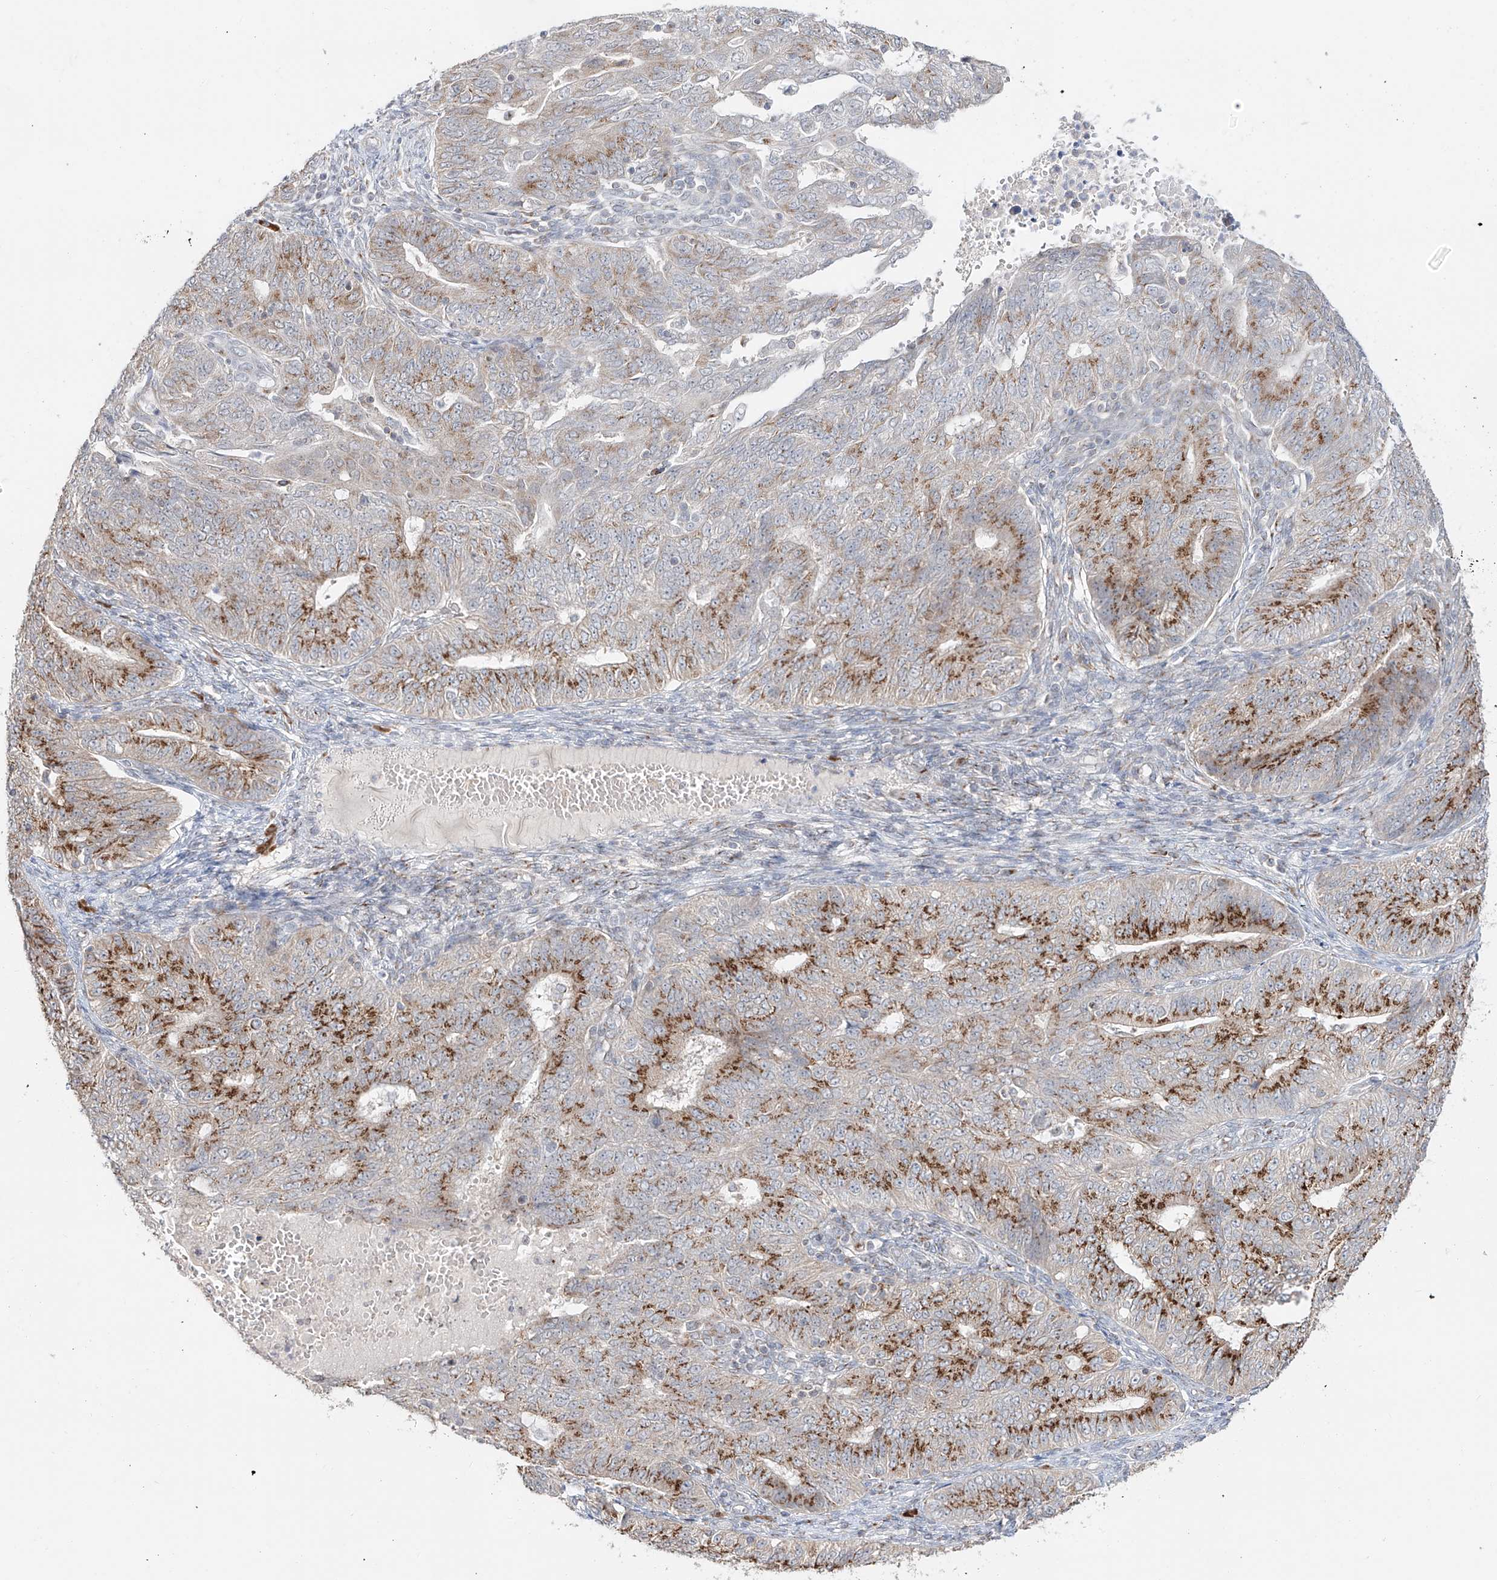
{"staining": {"intensity": "moderate", "quantity": ">75%", "location": "cytoplasmic/membranous"}, "tissue": "endometrial cancer", "cell_type": "Tumor cells", "image_type": "cancer", "snomed": [{"axis": "morphology", "description": "Adenocarcinoma, NOS"}, {"axis": "topography", "description": "Endometrium"}], "caption": "A photomicrograph of endometrial adenocarcinoma stained for a protein exhibits moderate cytoplasmic/membranous brown staining in tumor cells.", "gene": "BSDC1", "patient": {"sex": "female", "age": 32}}